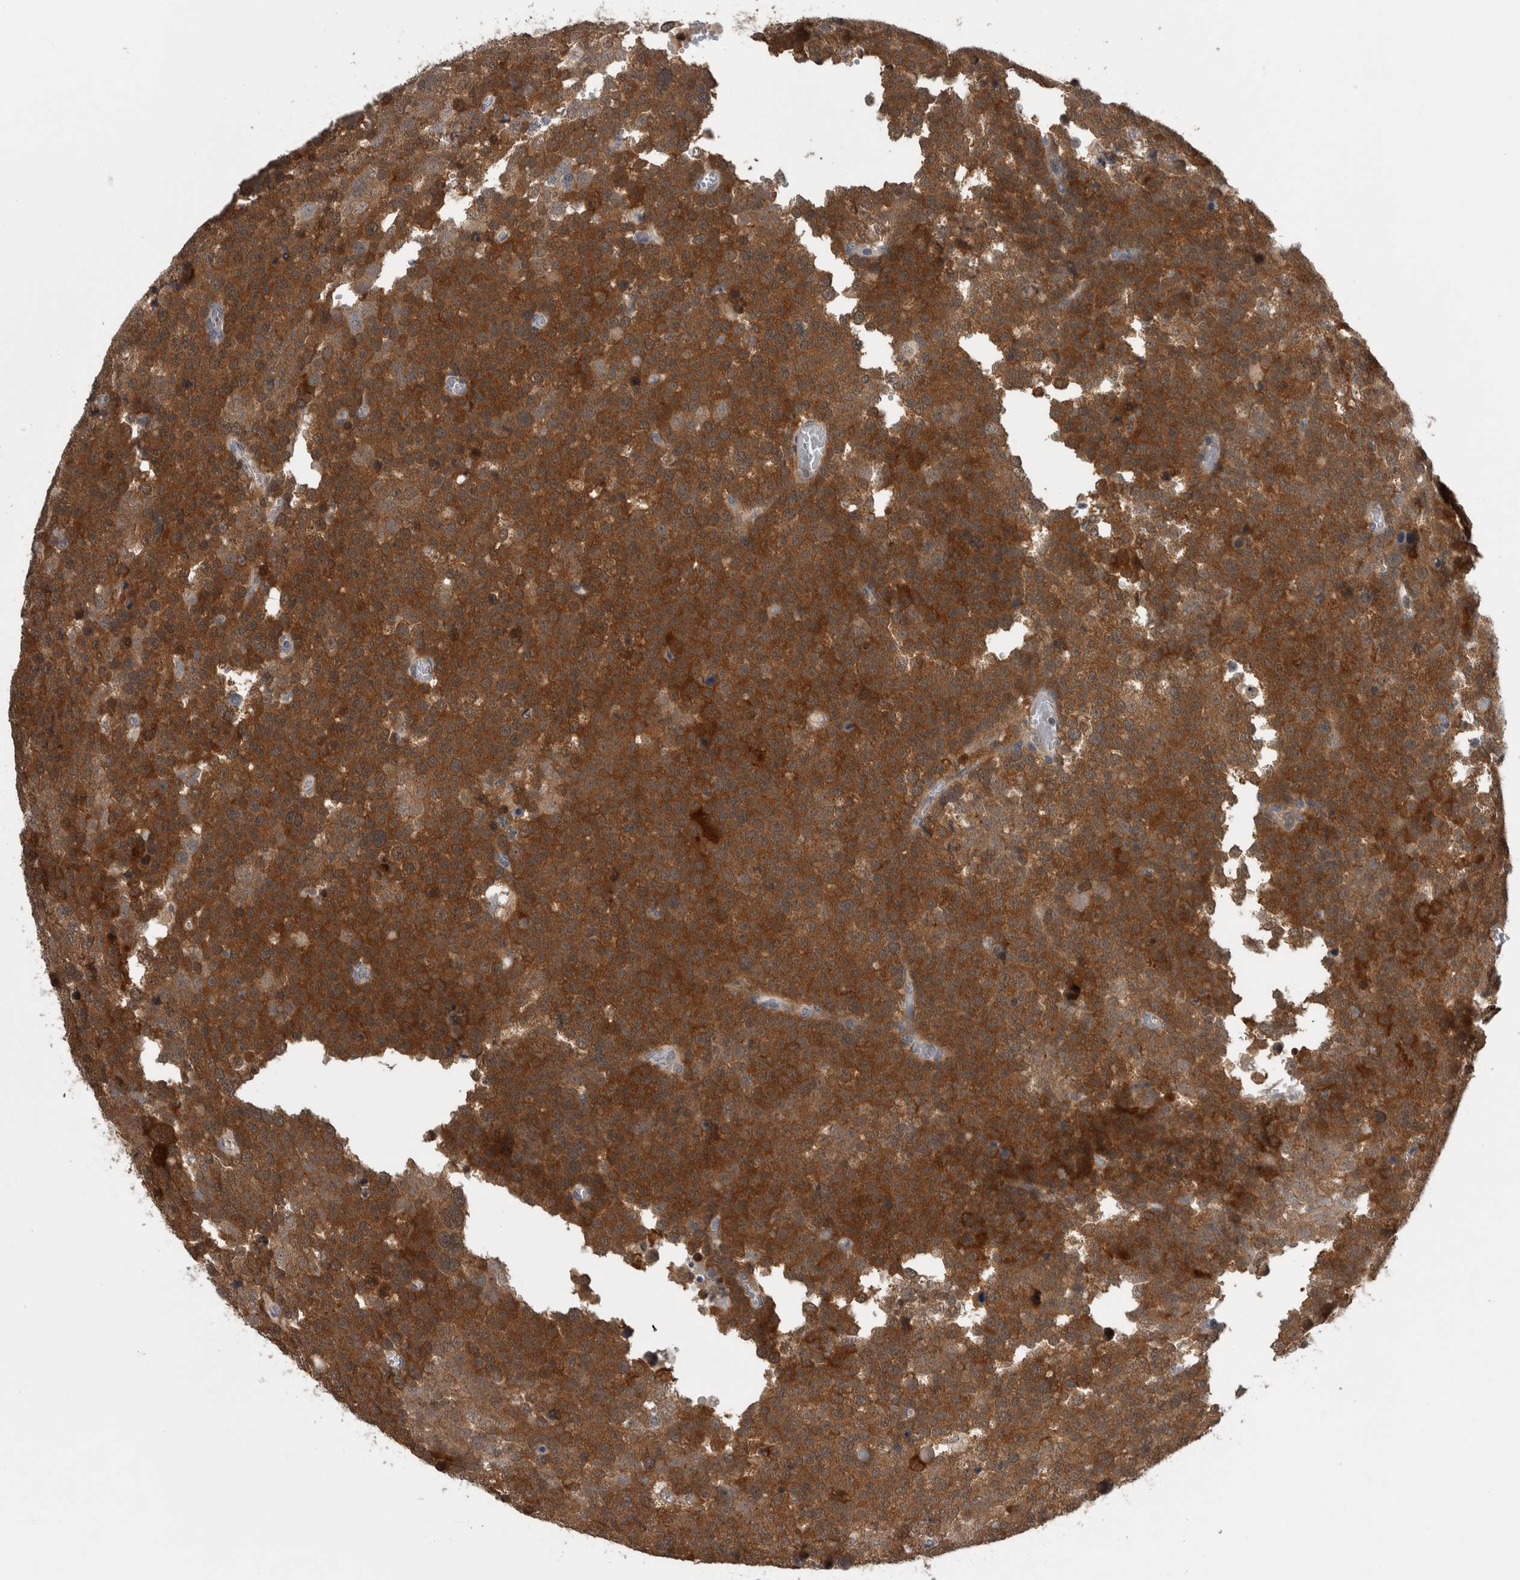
{"staining": {"intensity": "strong", "quantity": ">75%", "location": "cytoplasmic/membranous"}, "tissue": "testis cancer", "cell_type": "Tumor cells", "image_type": "cancer", "snomed": [{"axis": "morphology", "description": "Seminoma, NOS"}, {"axis": "topography", "description": "Testis"}], "caption": "Protein staining of seminoma (testis) tissue shows strong cytoplasmic/membranous staining in approximately >75% of tumor cells.", "gene": "NAPRT", "patient": {"sex": "male", "age": 71}}